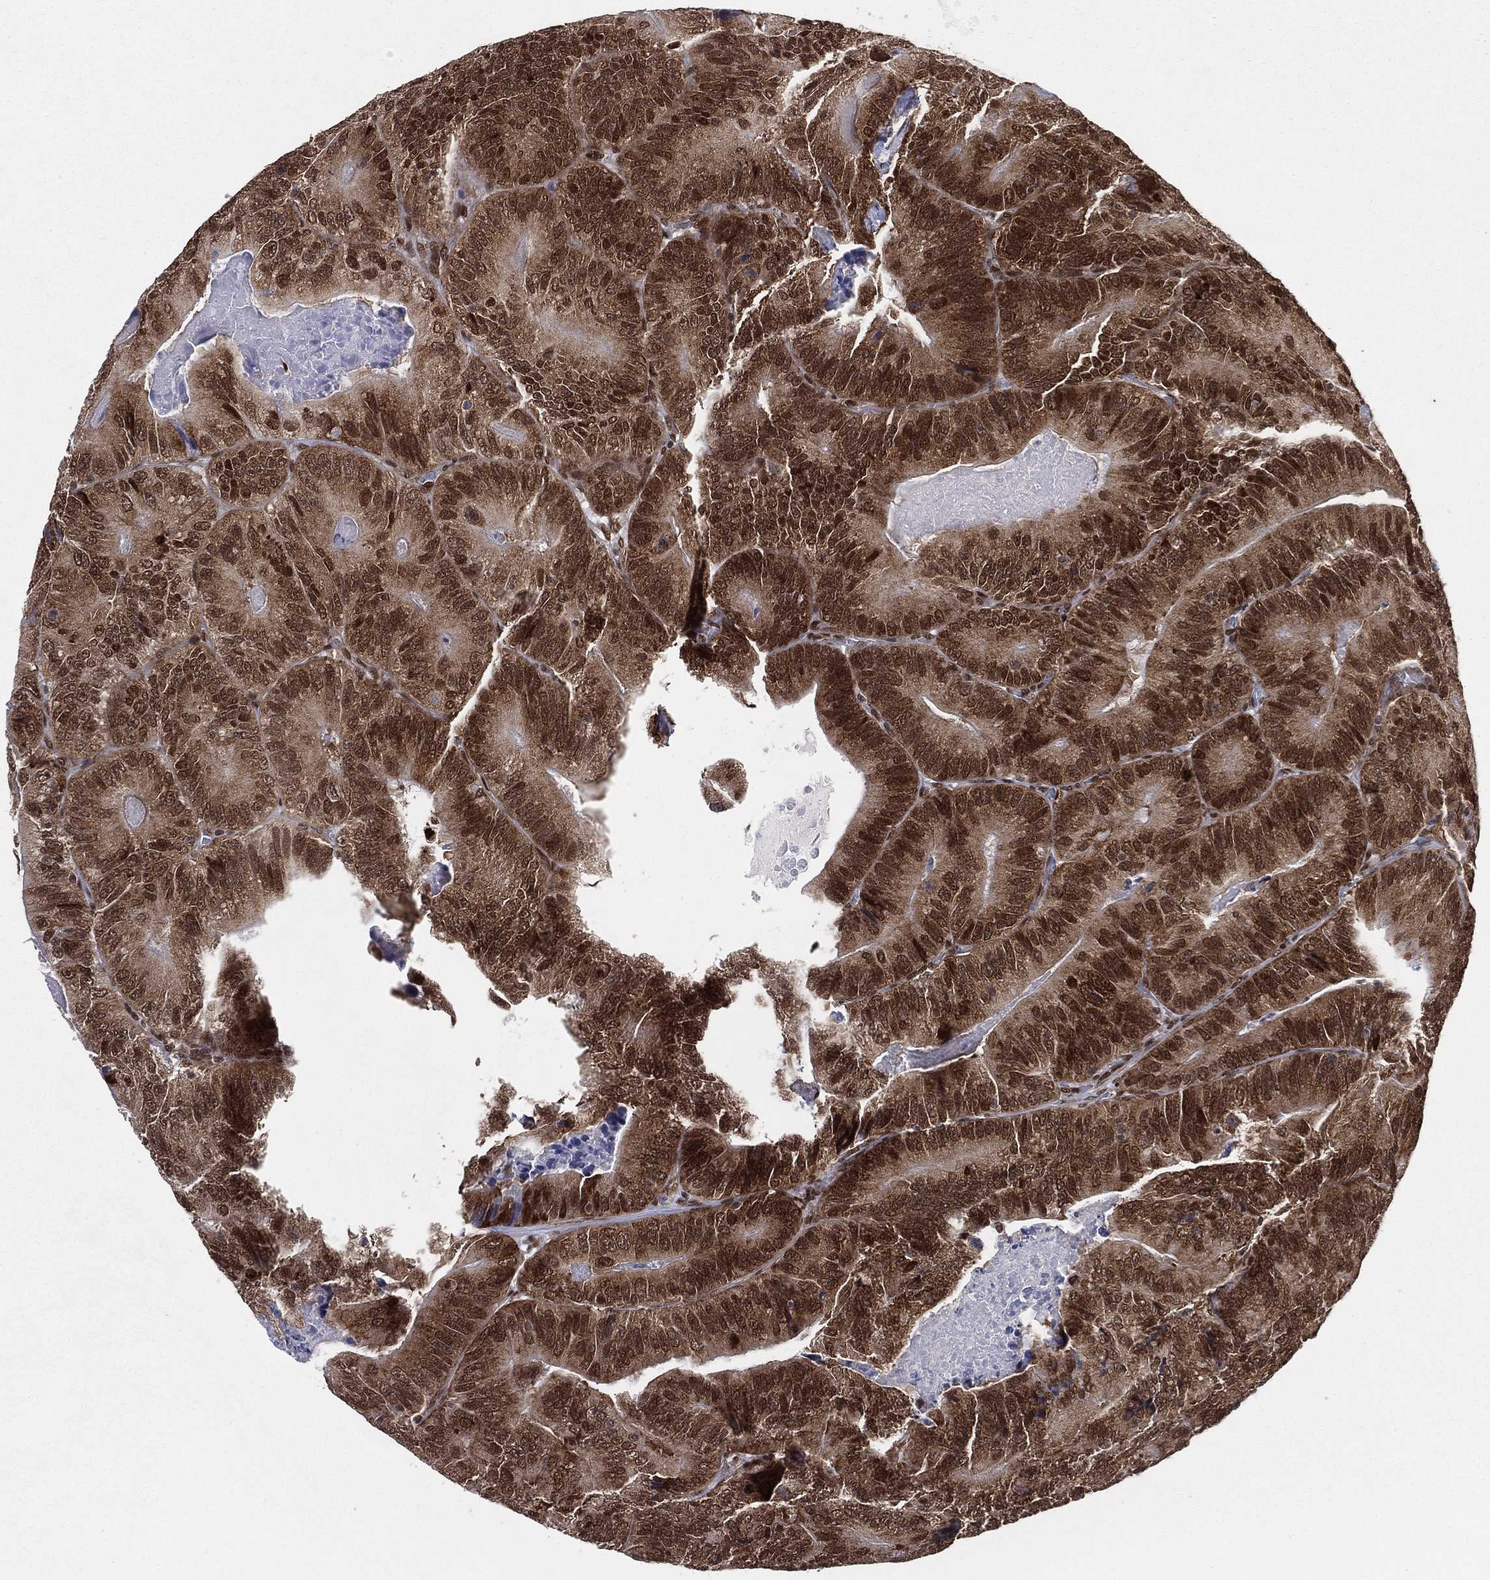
{"staining": {"intensity": "strong", "quantity": ">75%", "location": "cytoplasmic/membranous,nuclear"}, "tissue": "colorectal cancer", "cell_type": "Tumor cells", "image_type": "cancer", "snomed": [{"axis": "morphology", "description": "Adenocarcinoma, NOS"}, {"axis": "topography", "description": "Colon"}], "caption": "A photomicrograph of colorectal cancer (adenocarcinoma) stained for a protein exhibits strong cytoplasmic/membranous and nuclear brown staining in tumor cells.", "gene": "FUBP3", "patient": {"sex": "female", "age": 86}}